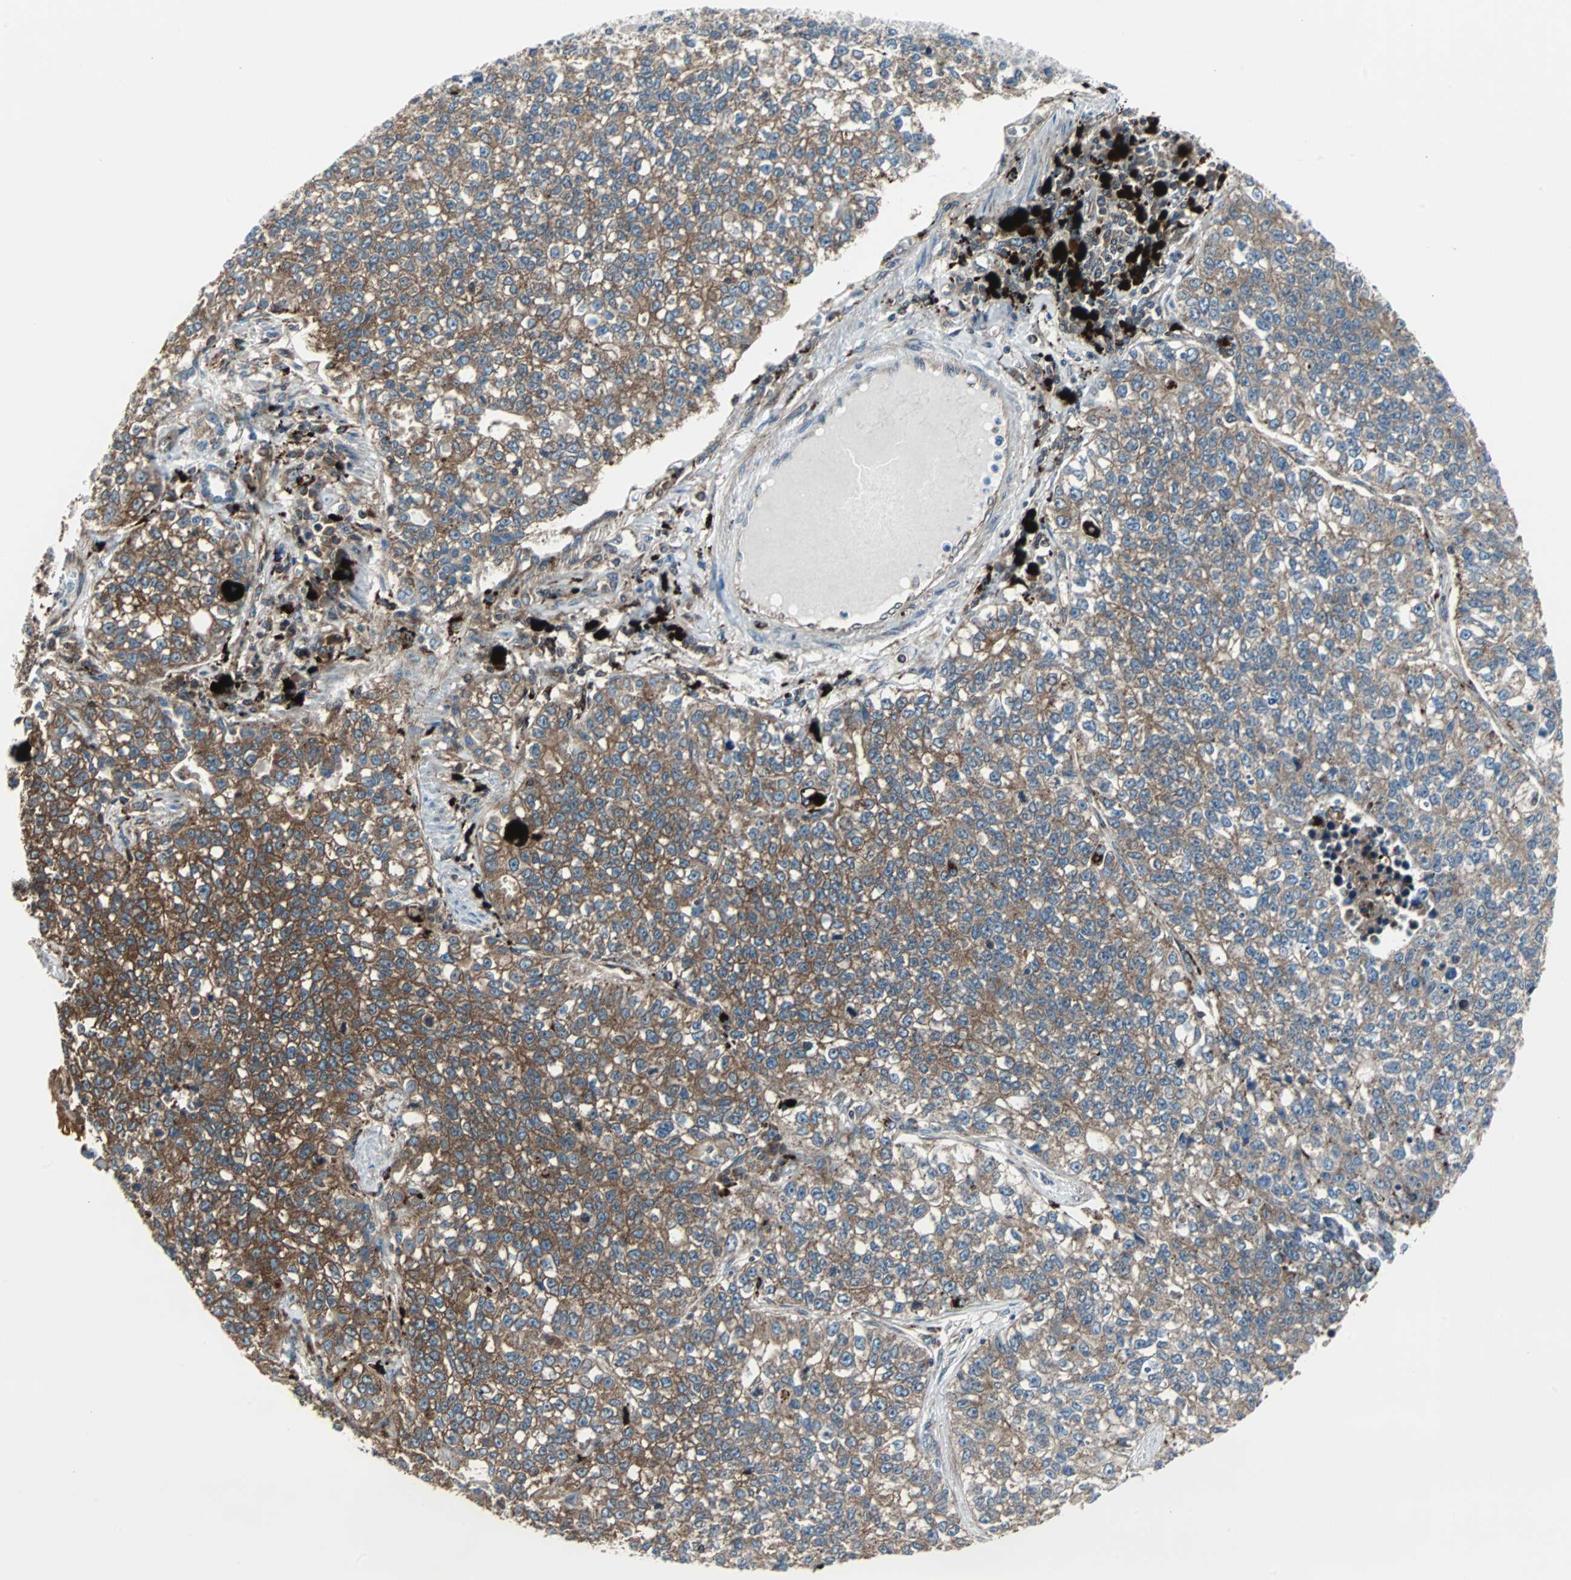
{"staining": {"intensity": "moderate", "quantity": ">75%", "location": "cytoplasmic/membranous"}, "tissue": "lung cancer", "cell_type": "Tumor cells", "image_type": "cancer", "snomed": [{"axis": "morphology", "description": "Adenocarcinoma, NOS"}, {"axis": "topography", "description": "Lung"}], "caption": "Immunohistochemical staining of lung cancer reveals medium levels of moderate cytoplasmic/membranous protein expression in approximately >75% of tumor cells.", "gene": "RELA", "patient": {"sex": "male", "age": 49}}